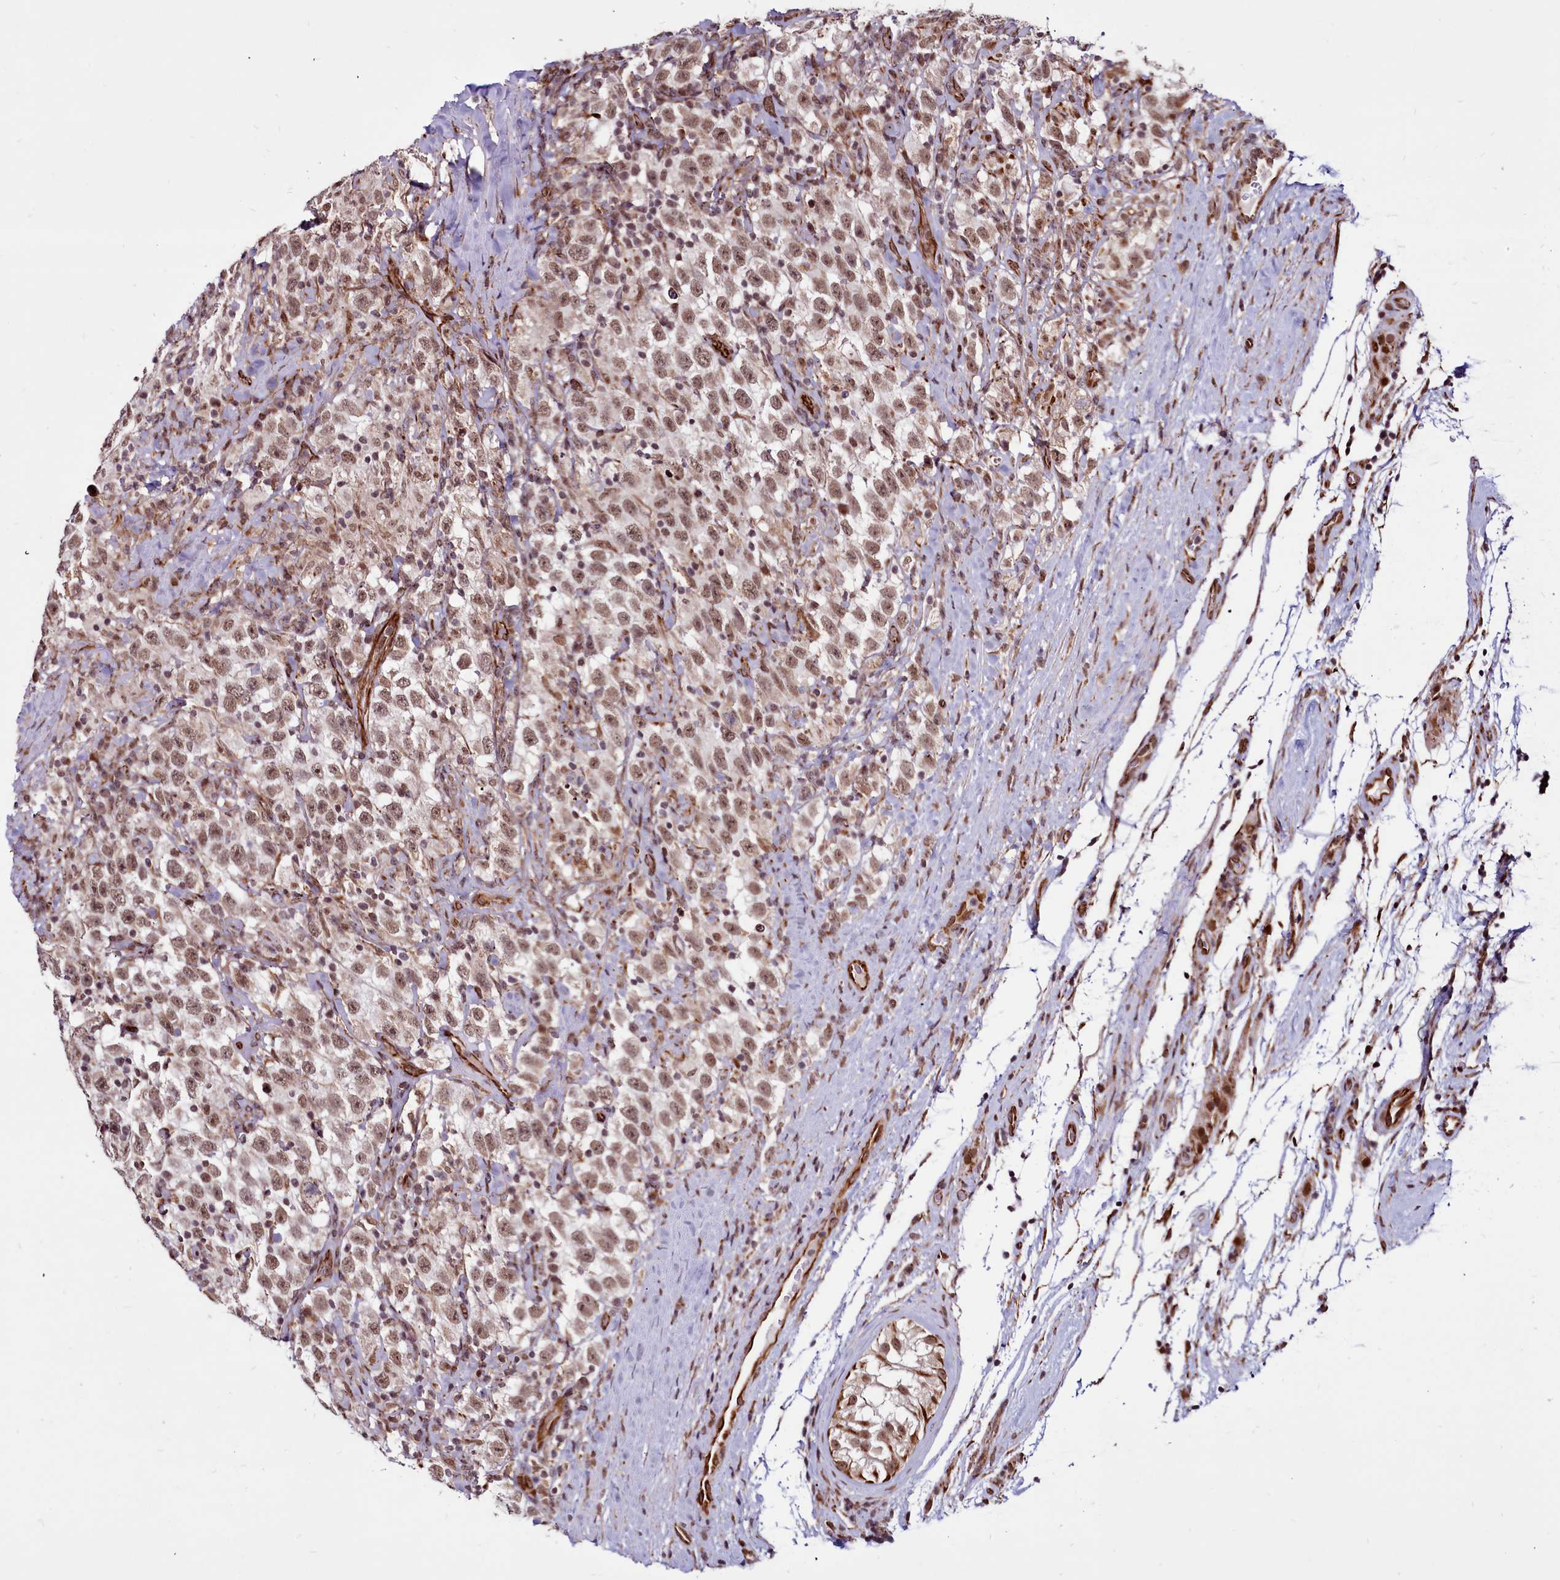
{"staining": {"intensity": "moderate", "quantity": ">75%", "location": "nuclear"}, "tissue": "testis cancer", "cell_type": "Tumor cells", "image_type": "cancer", "snomed": [{"axis": "morphology", "description": "Seminoma, NOS"}, {"axis": "topography", "description": "Testis"}], "caption": "Brown immunohistochemical staining in testis cancer (seminoma) reveals moderate nuclear staining in approximately >75% of tumor cells. The staining was performed using DAB, with brown indicating positive protein expression. Nuclei are stained blue with hematoxylin.", "gene": "CLK3", "patient": {"sex": "male", "age": 41}}